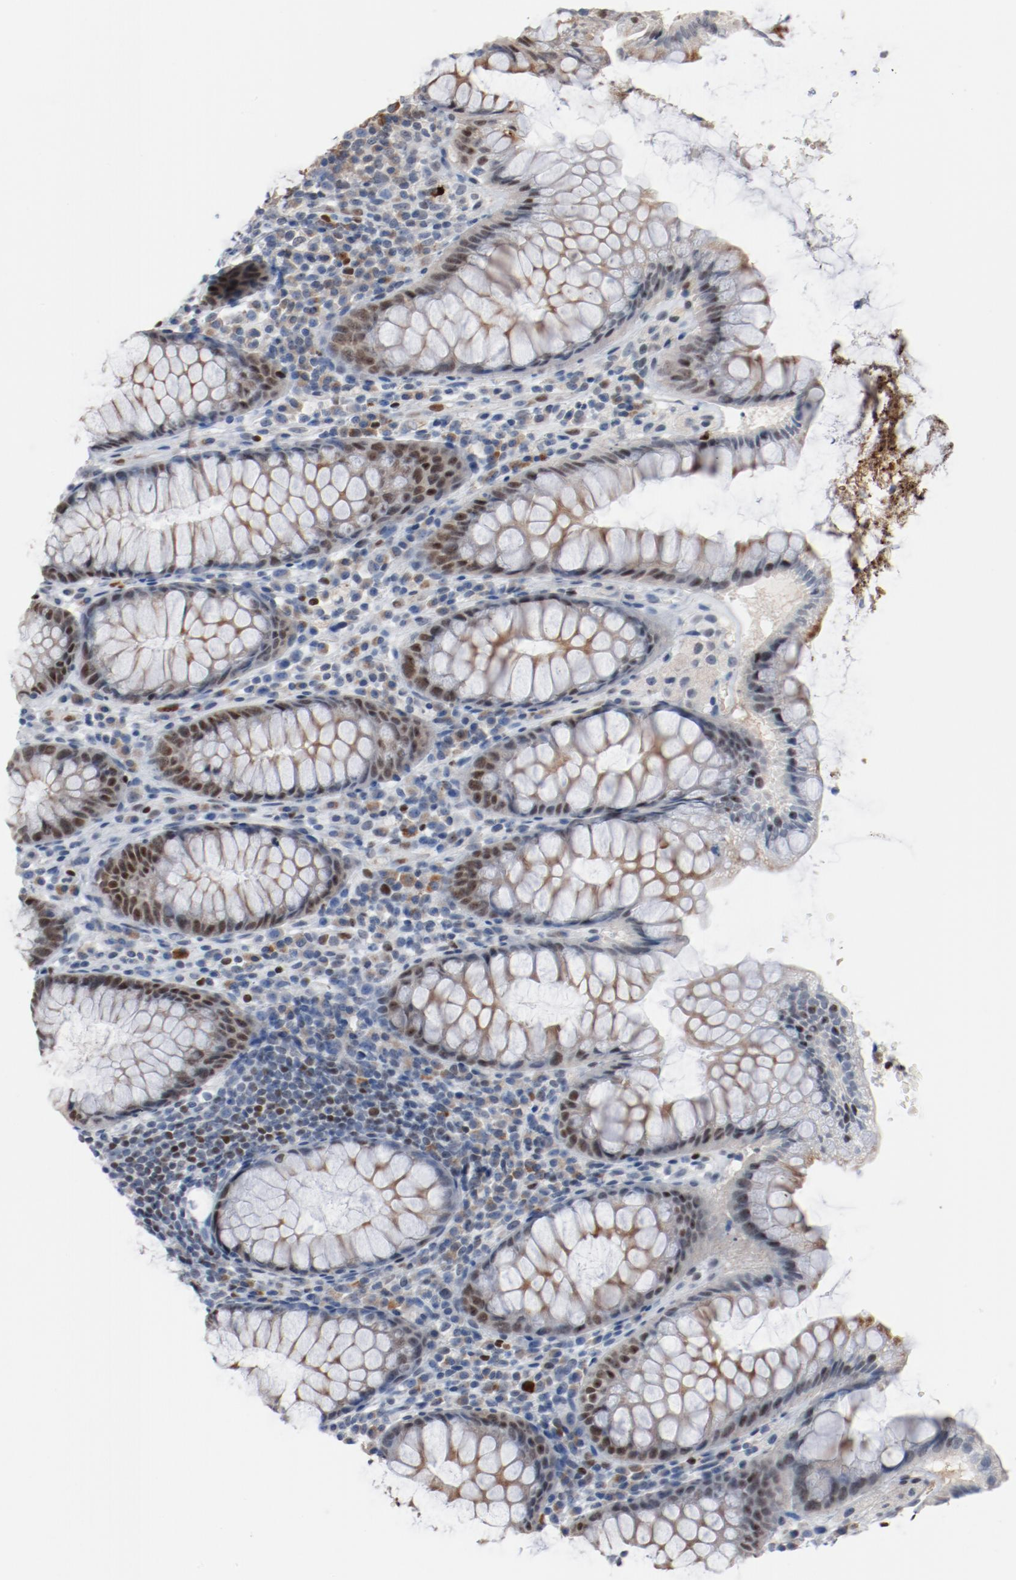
{"staining": {"intensity": "negative", "quantity": "none", "location": "none"}, "tissue": "colon", "cell_type": "Endothelial cells", "image_type": "normal", "snomed": [{"axis": "morphology", "description": "Normal tissue, NOS"}, {"axis": "topography", "description": "Colon"}], "caption": "Immunohistochemical staining of unremarkable colon shows no significant staining in endothelial cells.", "gene": "ENSG00000285708", "patient": {"sex": "male", "age": 14}}